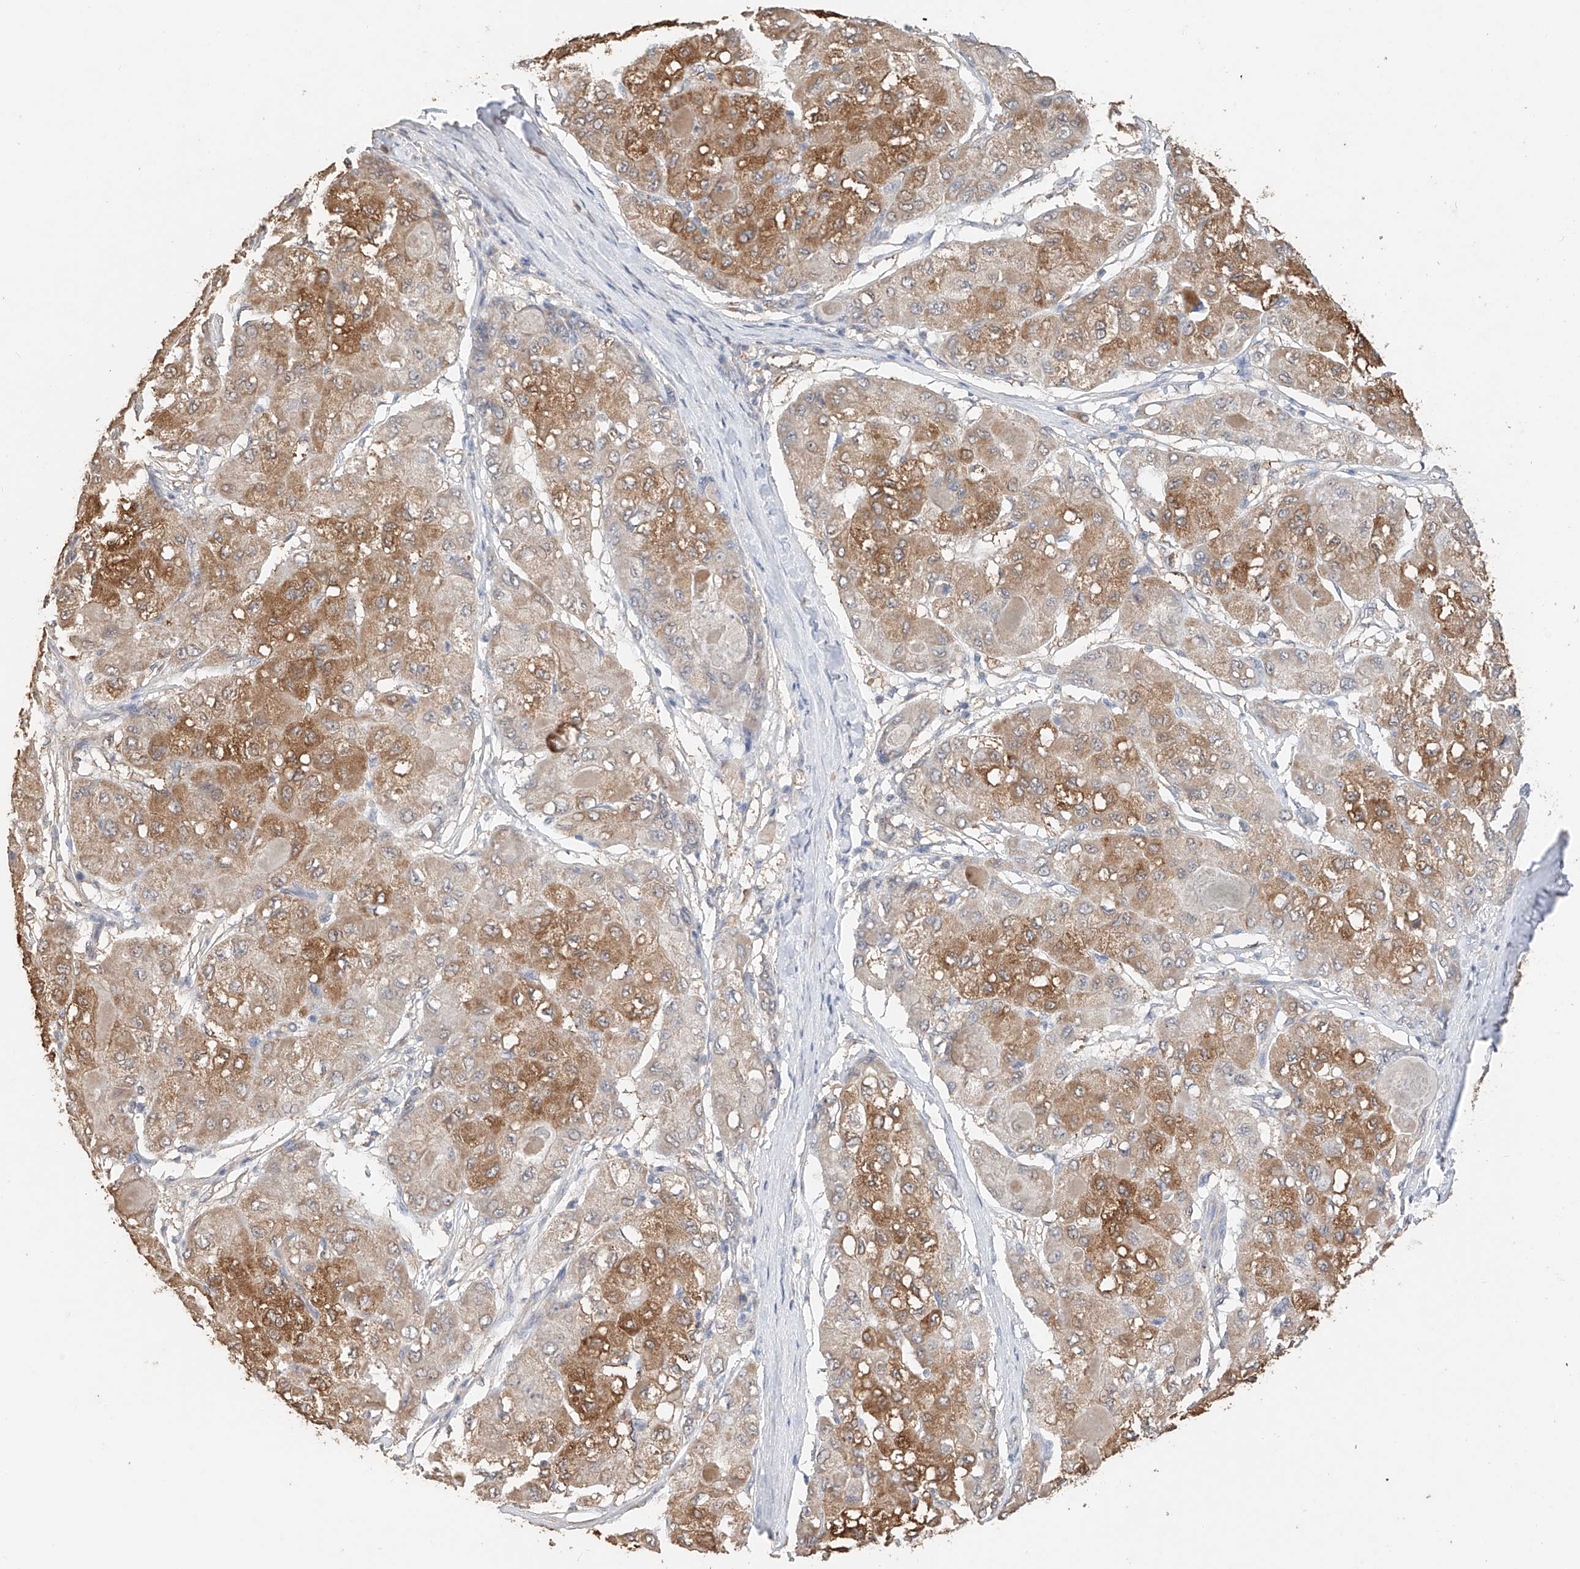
{"staining": {"intensity": "moderate", "quantity": "25%-75%", "location": "cytoplasmic/membranous"}, "tissue": "liver cancer", "cell_type": "Tumor cells", "image_type": "cancer", "snomed": [{"axis": "morphology", "description": "Carcinoma, Hepatocellular, NOS"}, {"axis": "topography", "description": "Liver"}], "caption": "The micrograph displays staining of hepatocellular carcinoma (liver), revealing moderate cytoplasmic/membranous protein positivity (brown color) within tumor cells.", "gene": "IL22RA2", "patient": {"sex": "male", "age": 80}}